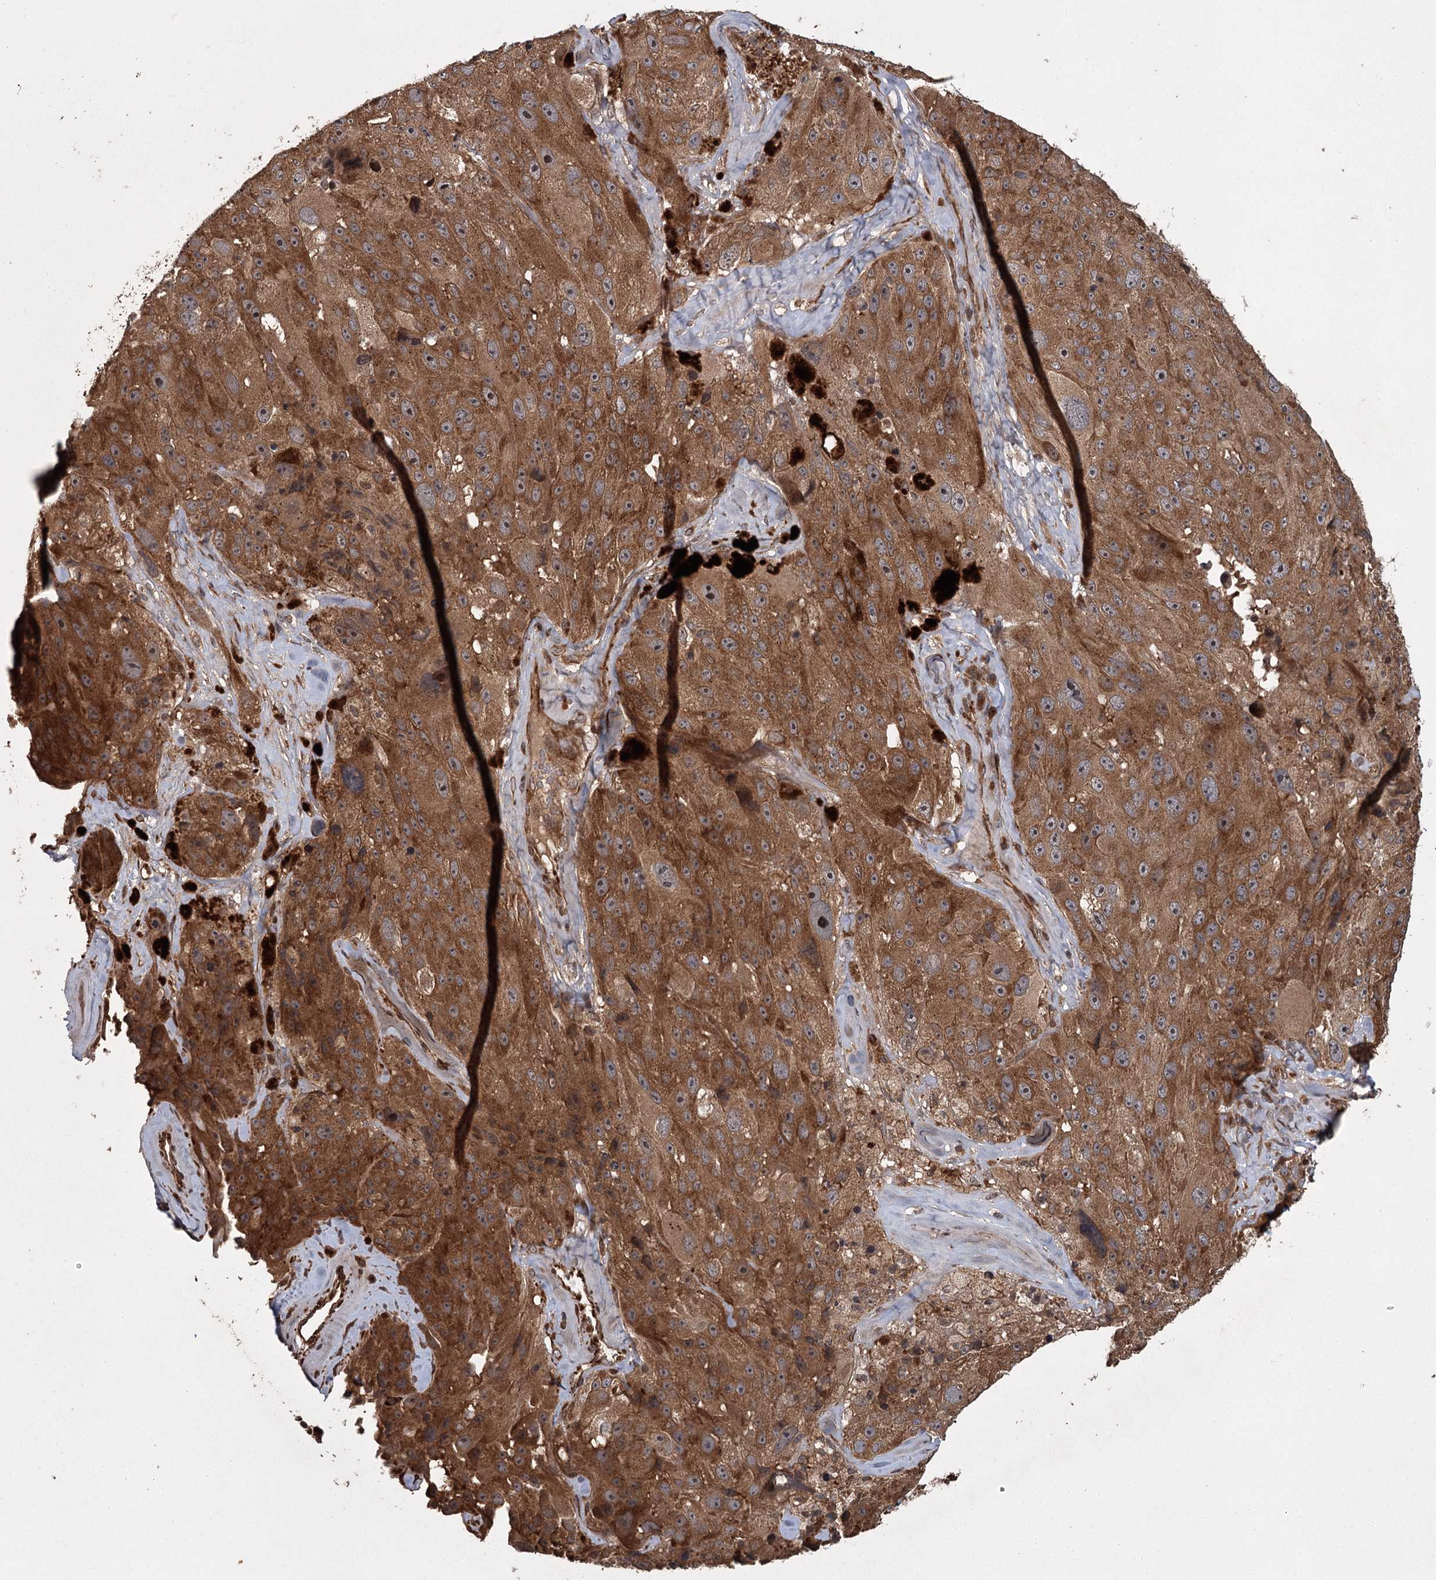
{"staining": {"intensity": "strong", "quantity": ">75%", "location": "cytoplasmic/membranous"}, "tissue": "melanoma", "cell_type": "Tumor cells", "image_type": "cancer", "snomed": [{"axis": "morphology", "description": "Malignant melanoma, Metastatic site"}, {"axis": "topography", "description": "Lymph node"}], "caption": "Human melanoma stained for a protein (brown) exhibits strong cytoplasmic/membranous positive positivity in approximately >75% of tumor cells.", "gene": "RPAP3", "patient": {"sex": "male", "age": 62}}